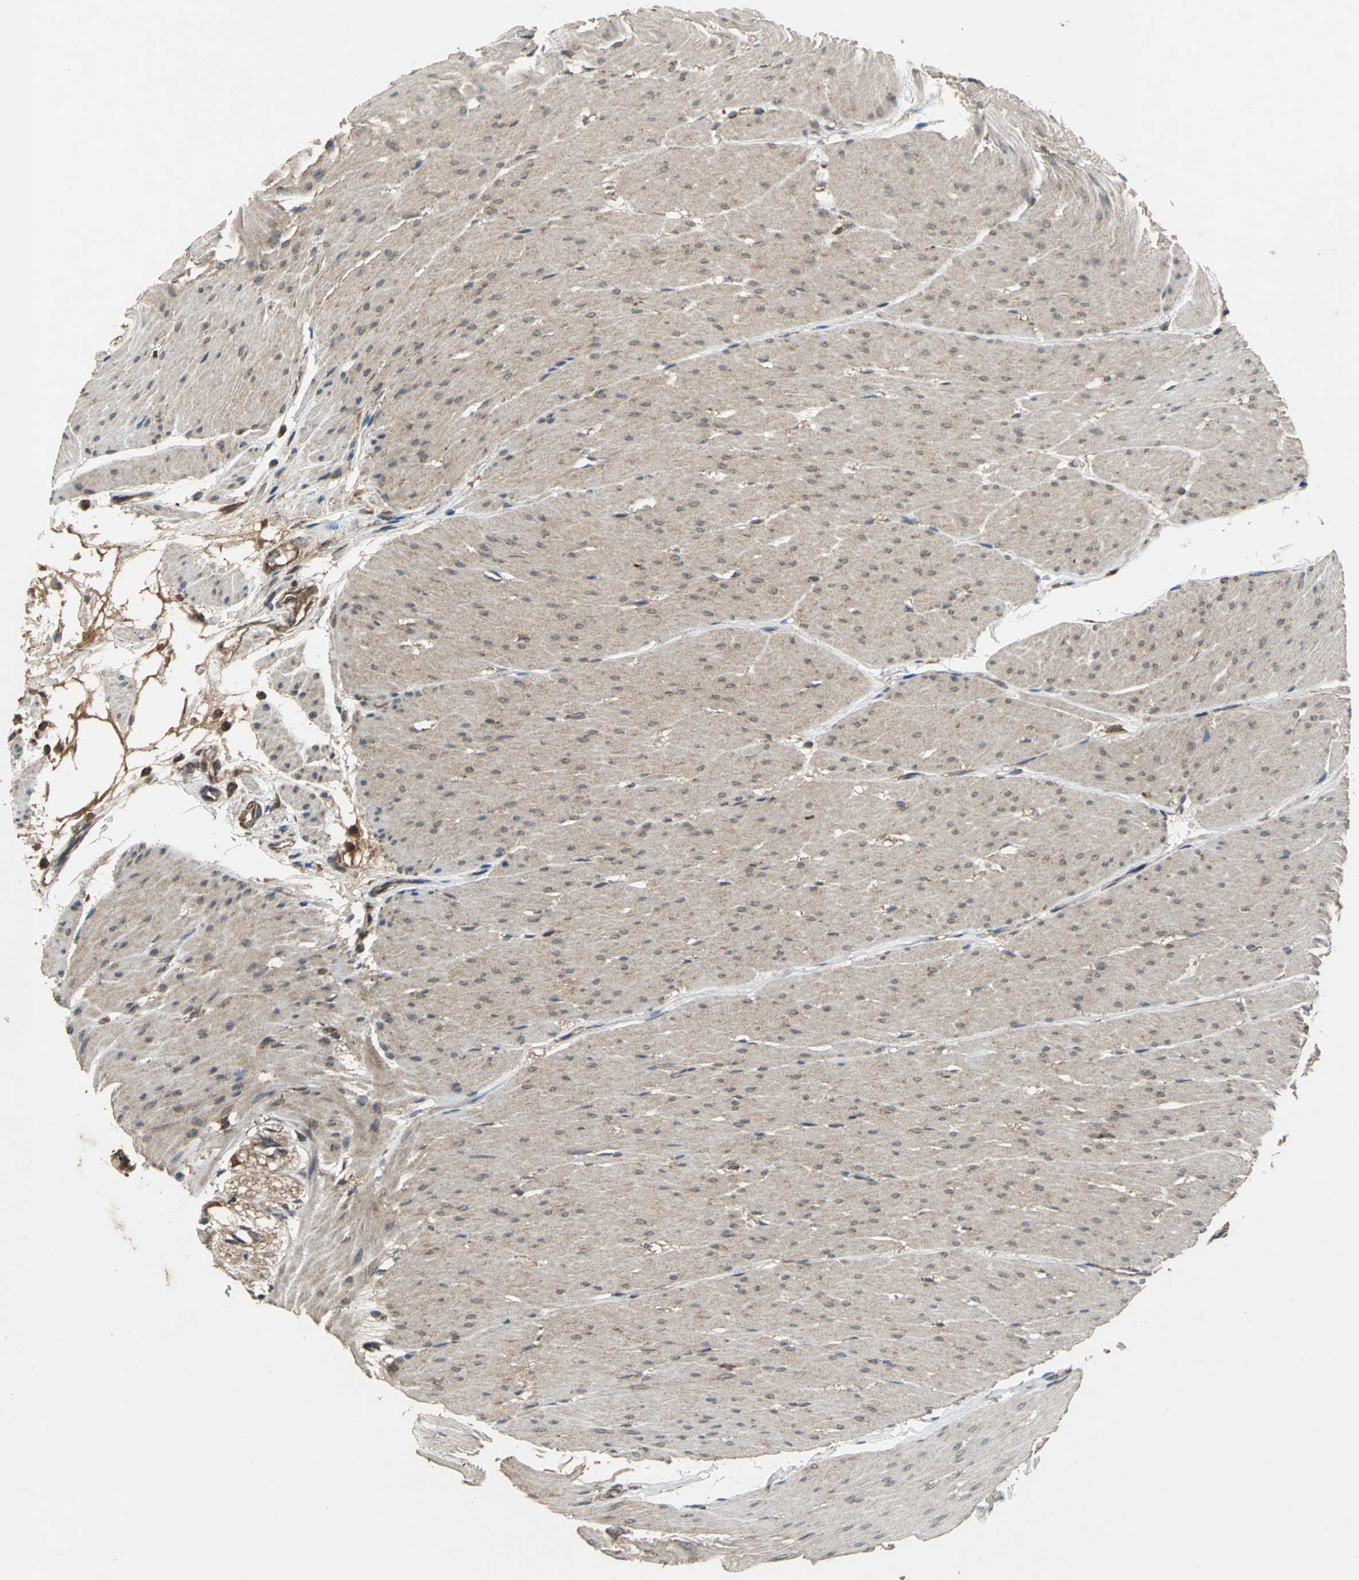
{"staining": {"intensity": "moderate", "quantity": ">75%", "location": "cytoplasmic/membranous"}, "tissue": "colon", "cell_type": "Endothelial cells", "image_type": "normal", "snomed": [{"axis": "morphology", "description": "Normal tissue, NOS"}, {"axis": "topography", "description": "Smooth muscle"}, {"axis": "topography", "description": "Colon"}], "caption": "DAB (3,3'-diaminobenzidine) immunohistochemical staining of normal human colon displays moderate cytoplasmic/membranous protein staining in approximately >75% of endothelial cells. (brown staining indicates protein expression, while blue staining denotes nuclei).", "gene": "ZNF608", "patient": {"sex": "male", "age": 67}}